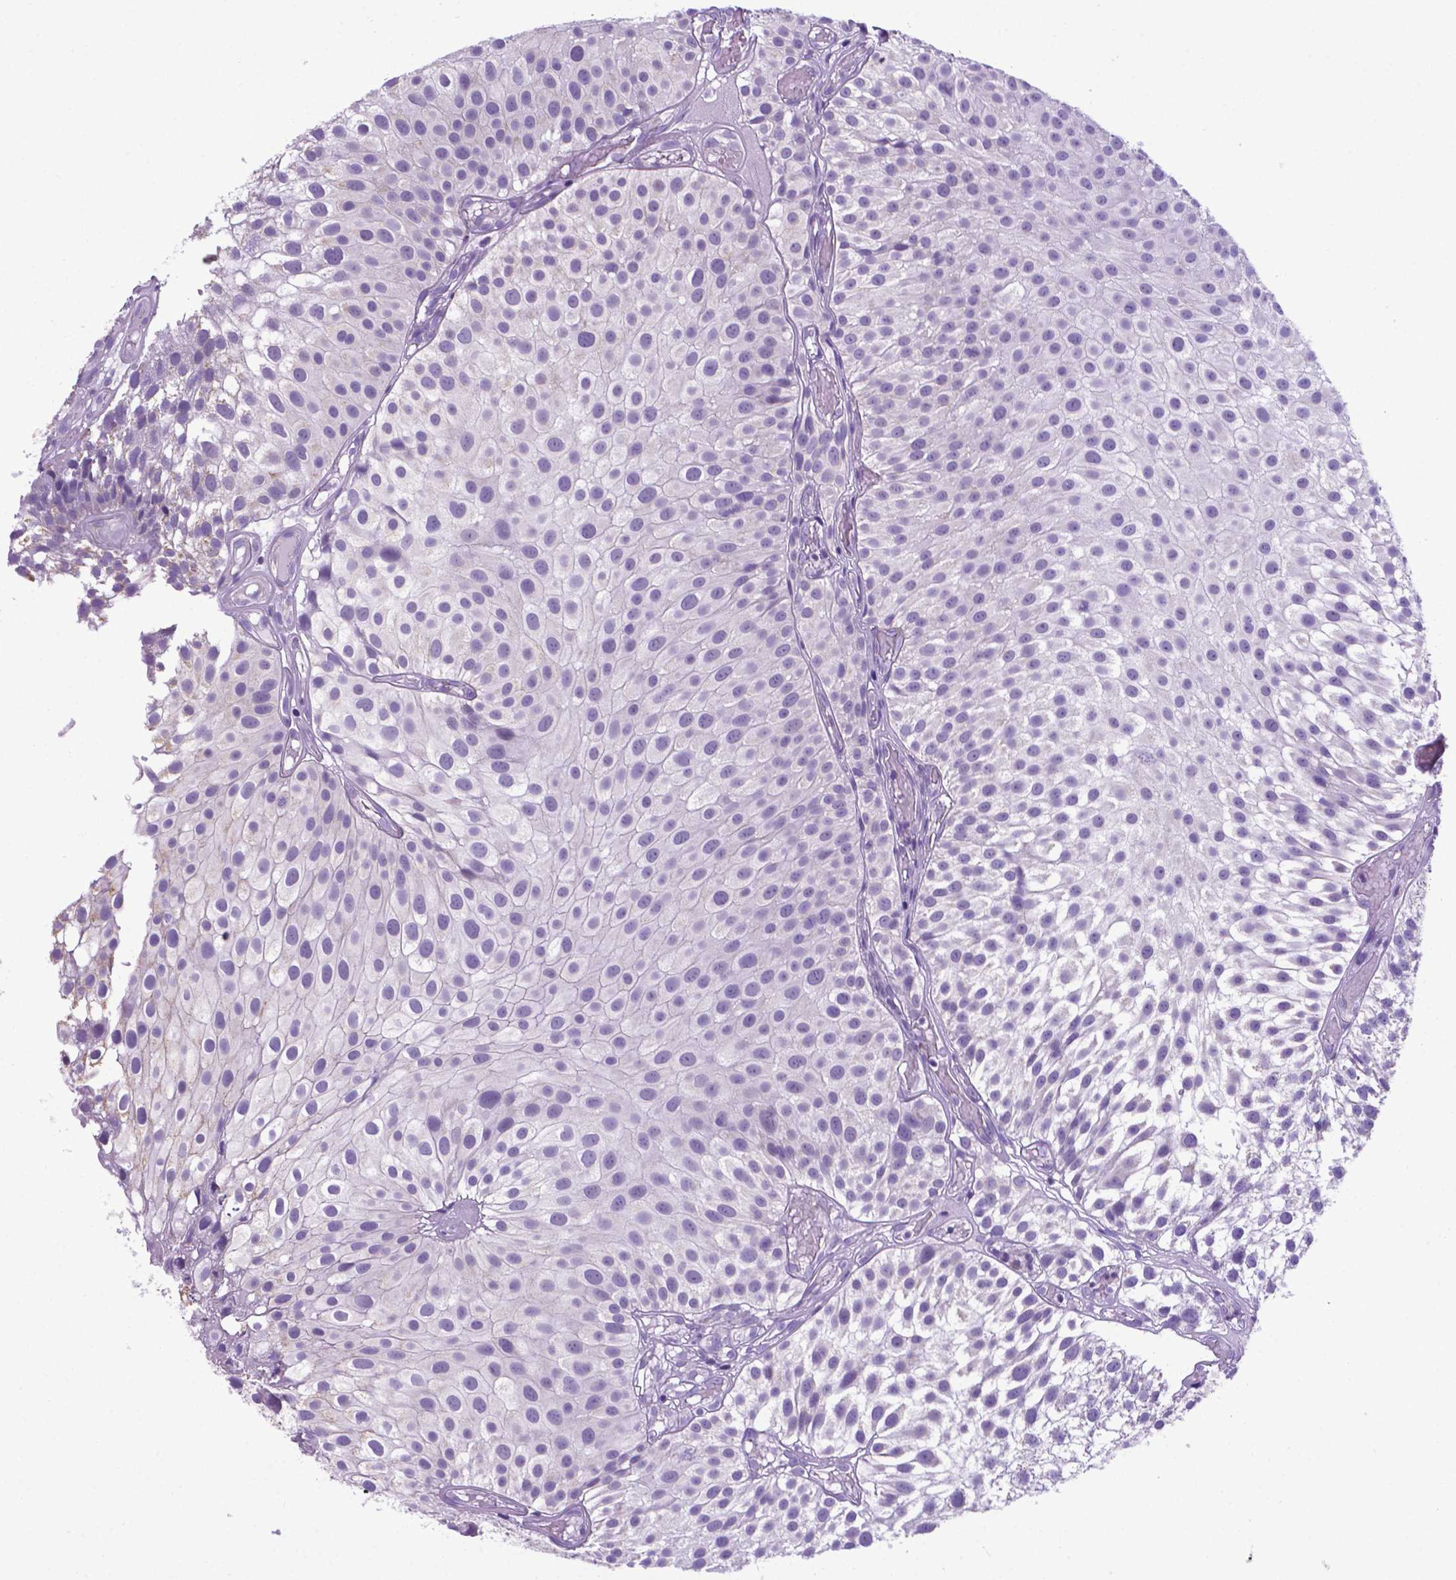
{"staining": {"intensity": "negative", "quantity": "none", "location": "none"}, "tissue": "urothelial cancer", "cell_type": "Tumor cells", "image_type": "cancer", "snomed": [{"axis": "morphology", "description": "Urothelial carcinoma, Low grade"}, {"axis": "topography", "description": "Urinary bladder"}], "caption": "DAB (3,3'-diaminobenzidine) immunohistochemical staining of human low-grade urothelial carcinoma shows no significant staining in tumor cells.", "gene": "POU3F3", "patient": {"sex": "male", "age": 79}}